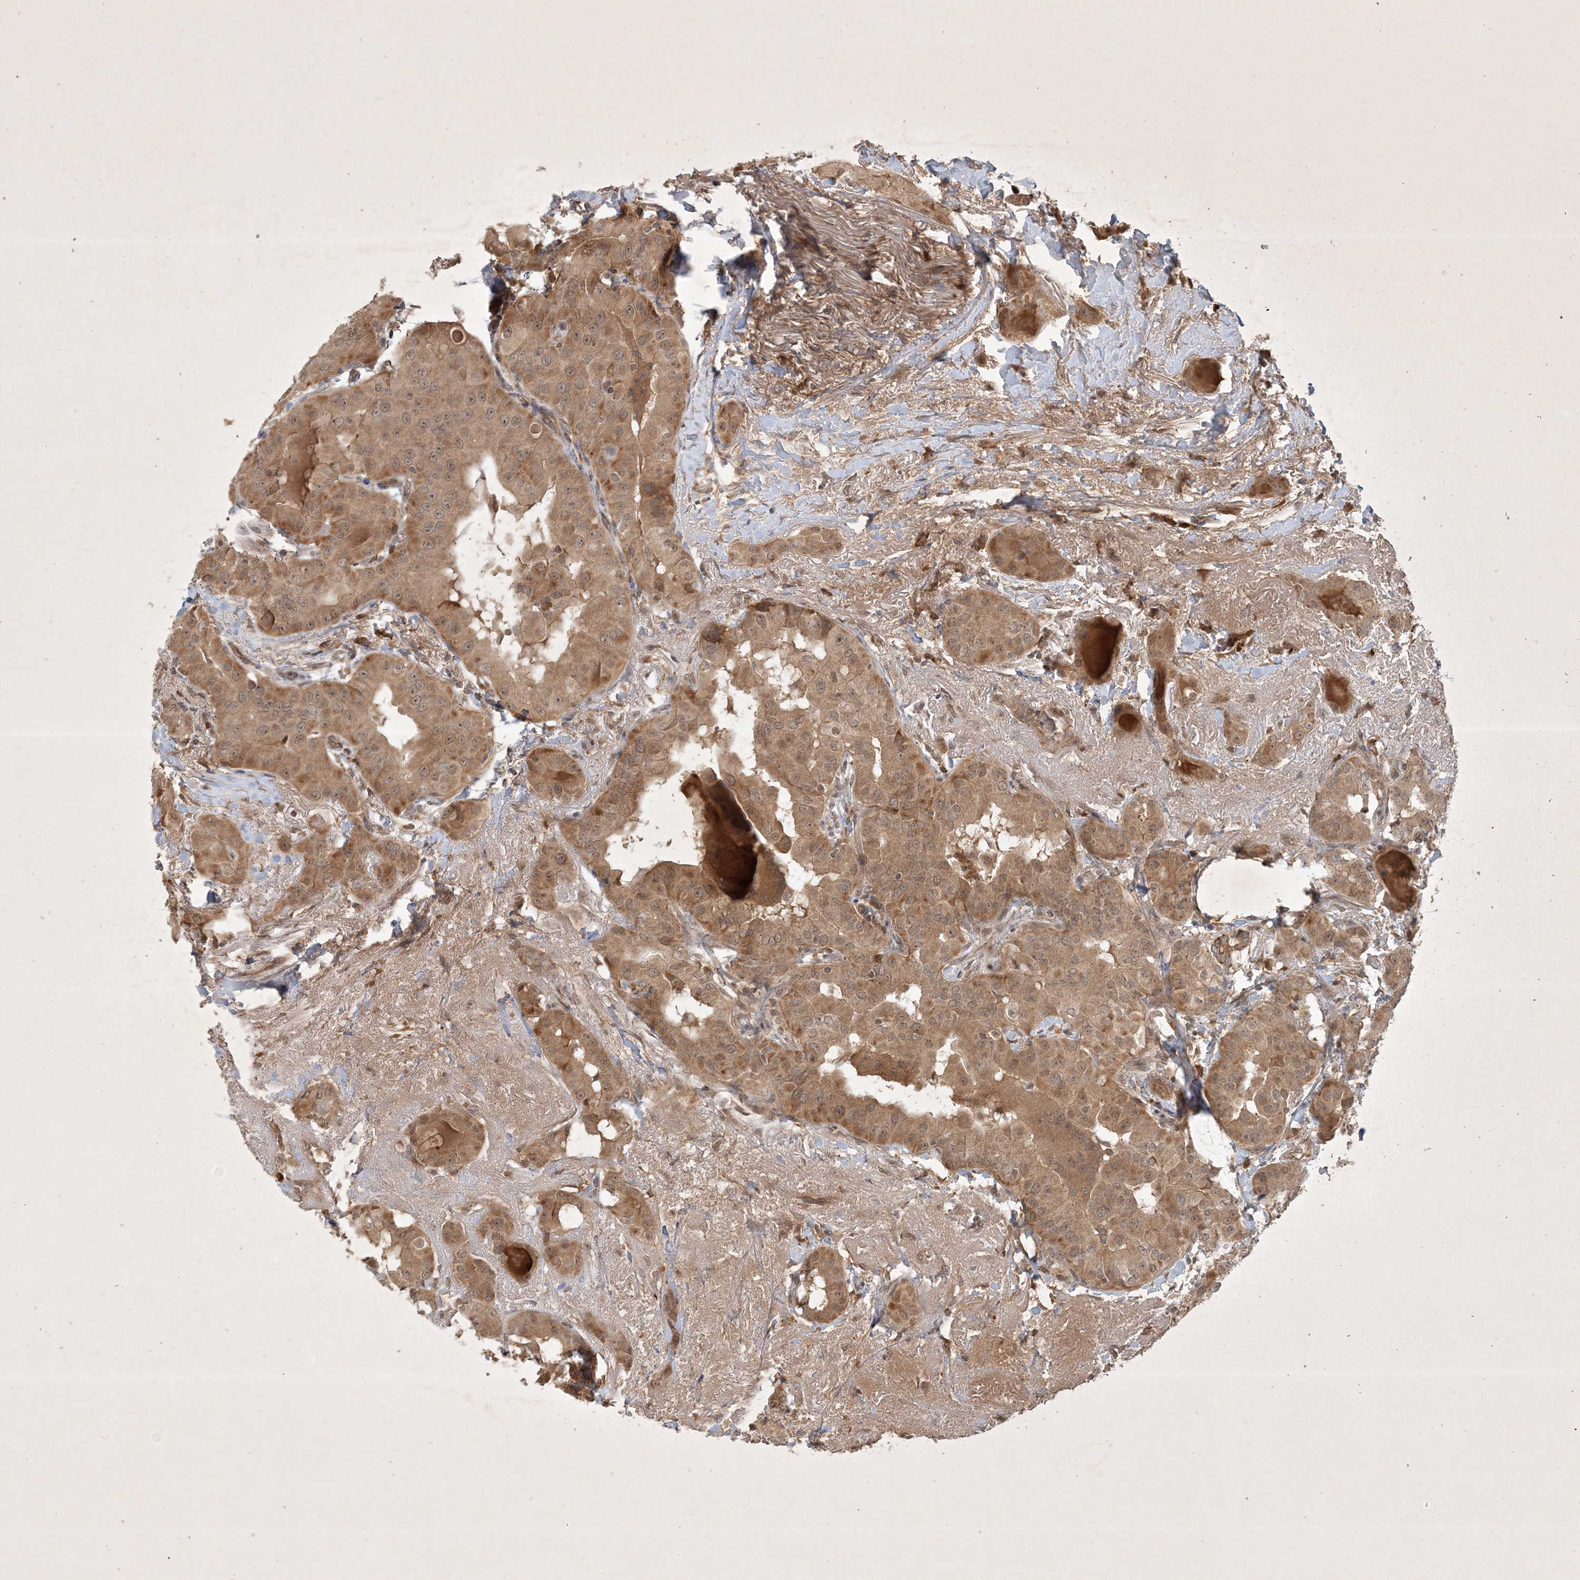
{"staining": {"intensity": "moderate", "quantity": ">75%", "location": "cytoplasmic/membranous,nuclear"}, "tissue": "thyroid cancer", "cell_type": "Tumor cells", "image_type": "cancer", "snomed": [{"axis": "morphology", "description": "Papillary adenocarcinoma, NOS"}, {"axis": "topography", "description": "Thyroid gland"}], "caption": "A brown stain highlights moderate cytoplasmic/membranous and nuclear staining of a protein in papillary adenocarcinoma (thyroid) tumor cells. (DAB (3,3'-diaminobenzidine) = brown stain, brightfield microscopy at high magnification).", "gene": "ZCCHC4", "patient": {"sex": "male", "age": 33}}